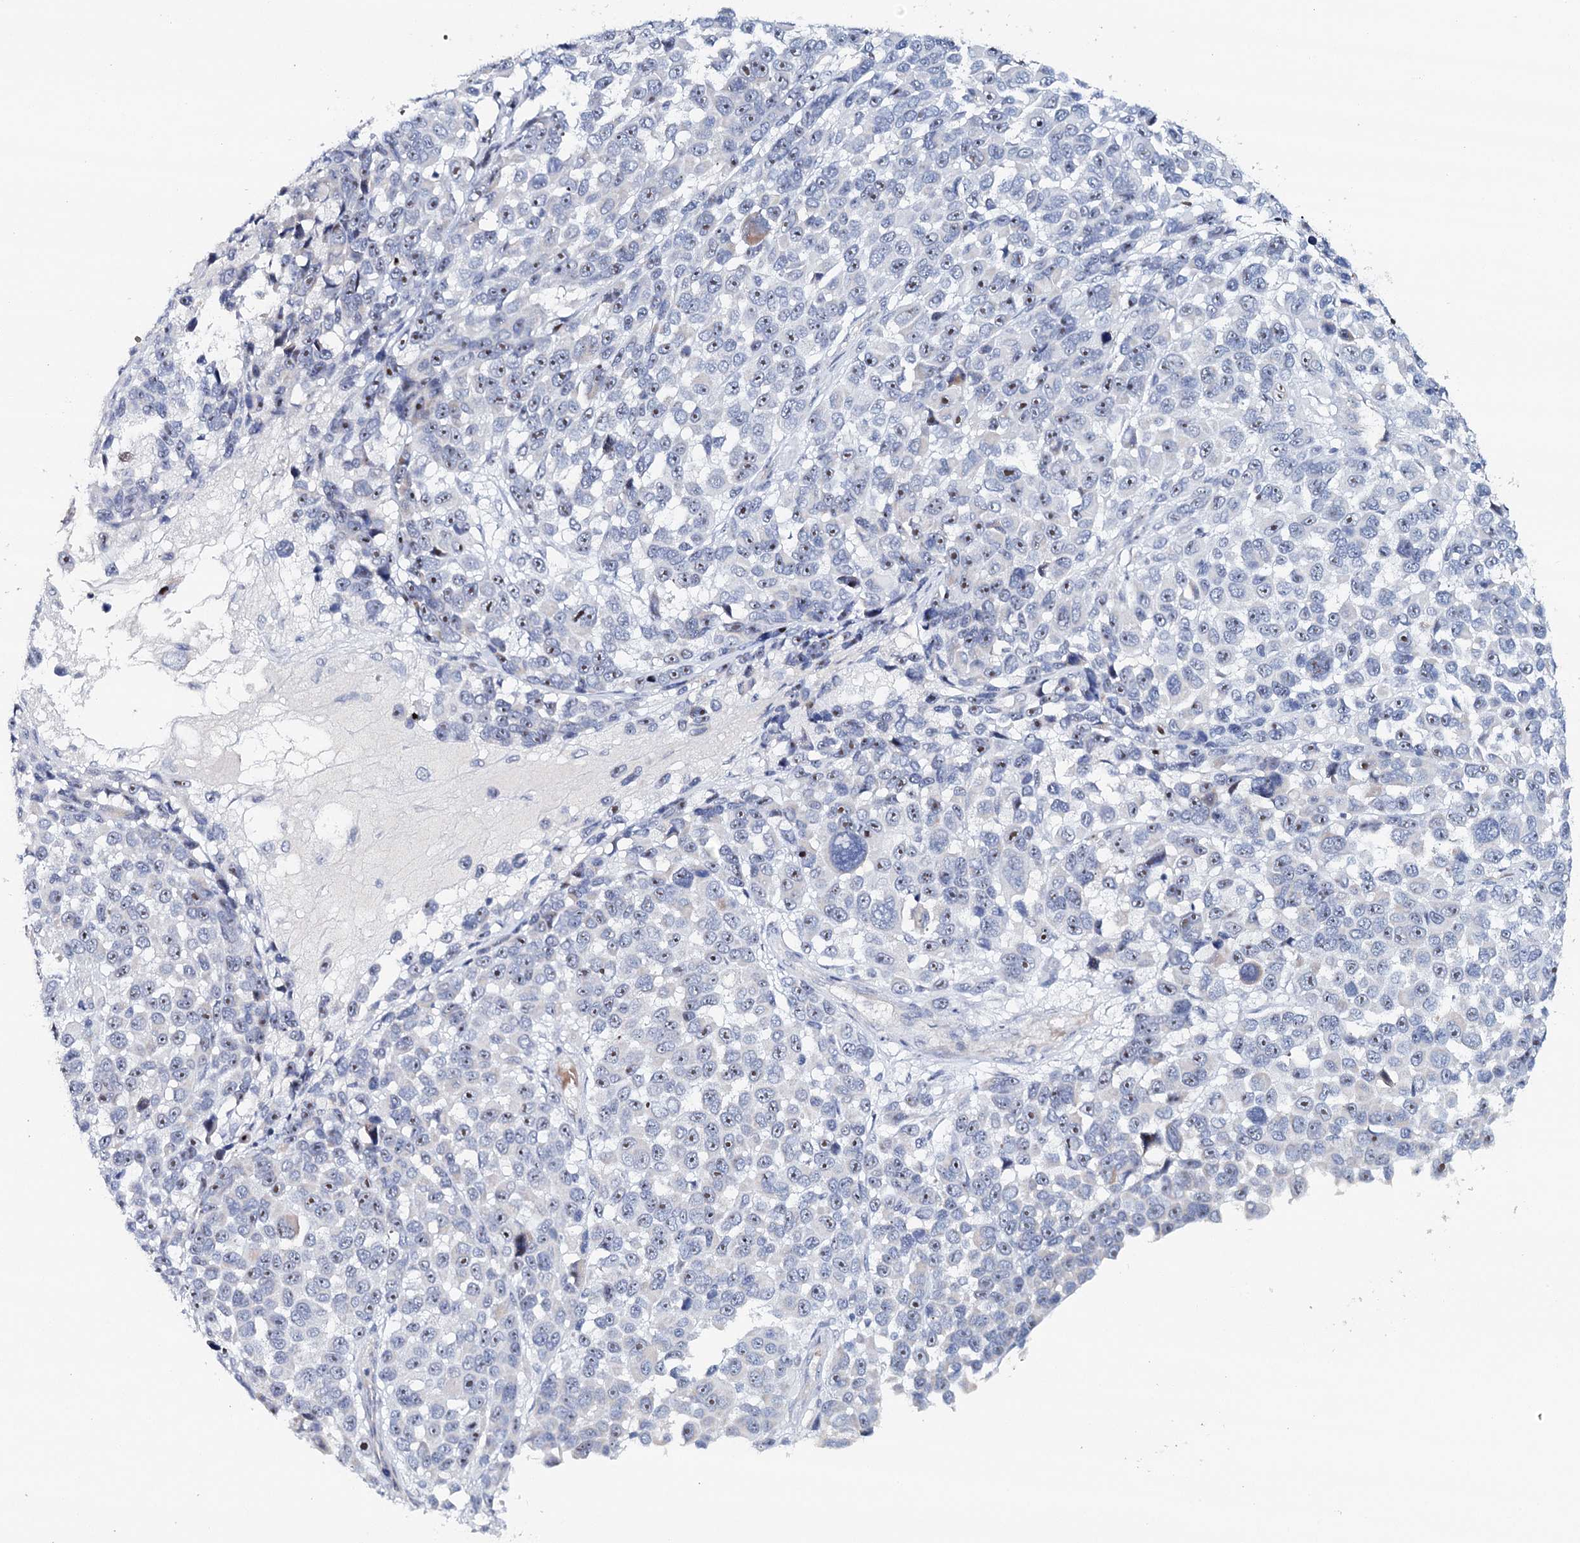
{"staining": {"intensity": "weak", "quantity": "<25%", "location": "nuclear"}, "tissue": "melanoma", "cell_type": "Tumor cells", "image_type": "cancer", "snomed": [{"axis": "morphology", "description": "Malignant melanoma, NOS"}, {"axis": "topography", "description": "Skin"}], "caption": "Tumor cells show no significant protein positivity in melanoma. The staining was performed using DAB to visualize the protein expression in brown, while the nuclei were stained in blue with hematoxylin (Magnification: 20x).", "gene": "RBM43", "patient": {"sex": "male", "age": 53}}